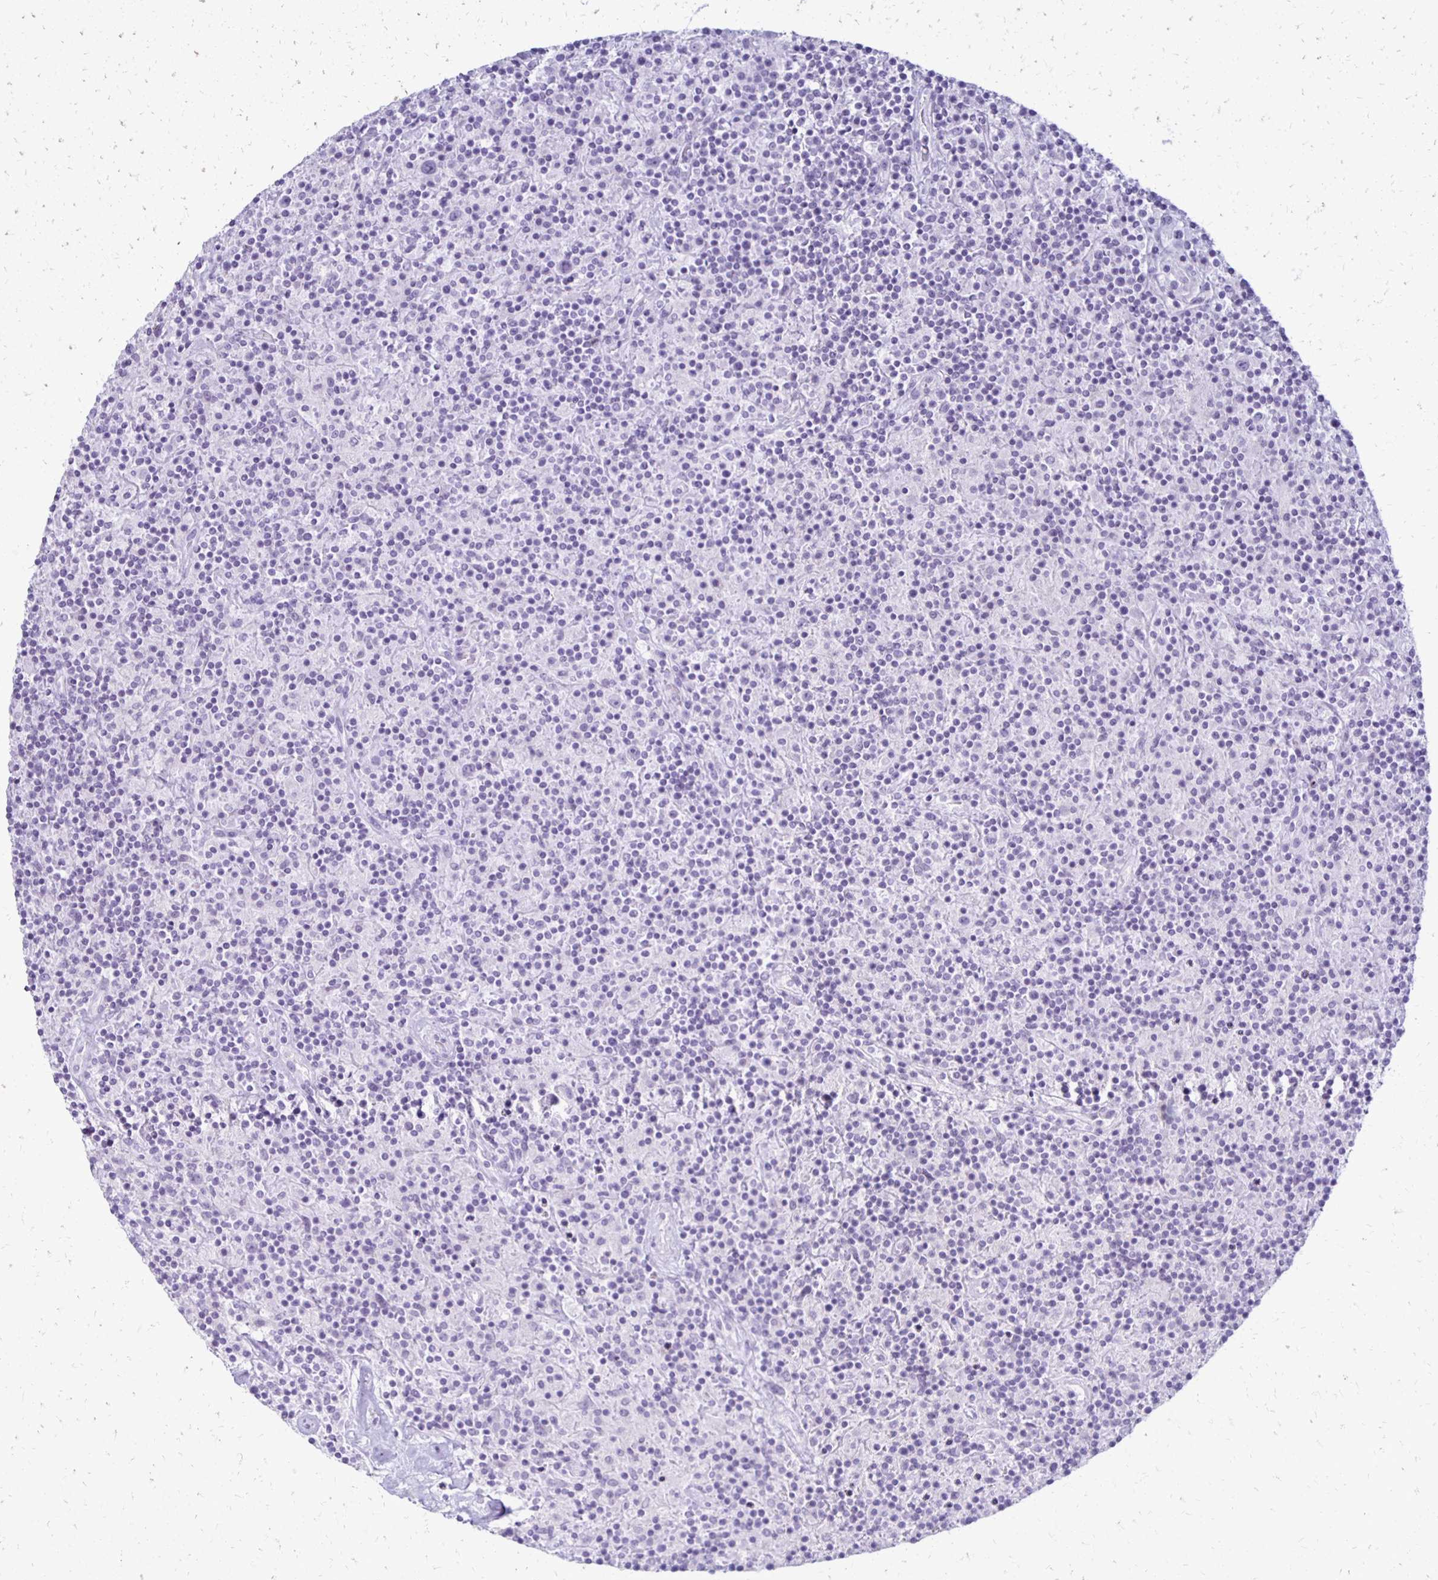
{"staining": {"intensity": "negative", "quantity": "none", "location": "none"}, "tissue": "lymphoma", "cell_type": "Tumor cells", "image_type": "cancer", "snomed": [{"axis": "morphology", "description": "Hodgkin's disease, NOS"}, {"axis": "topography", "description": "Lymph node"}], "caption": "Human lymphoma stained for a protein using IHC shows no staining in tumor cells.", "gene": "RYR1", "patient": {"sex": "male", "age": 70}}